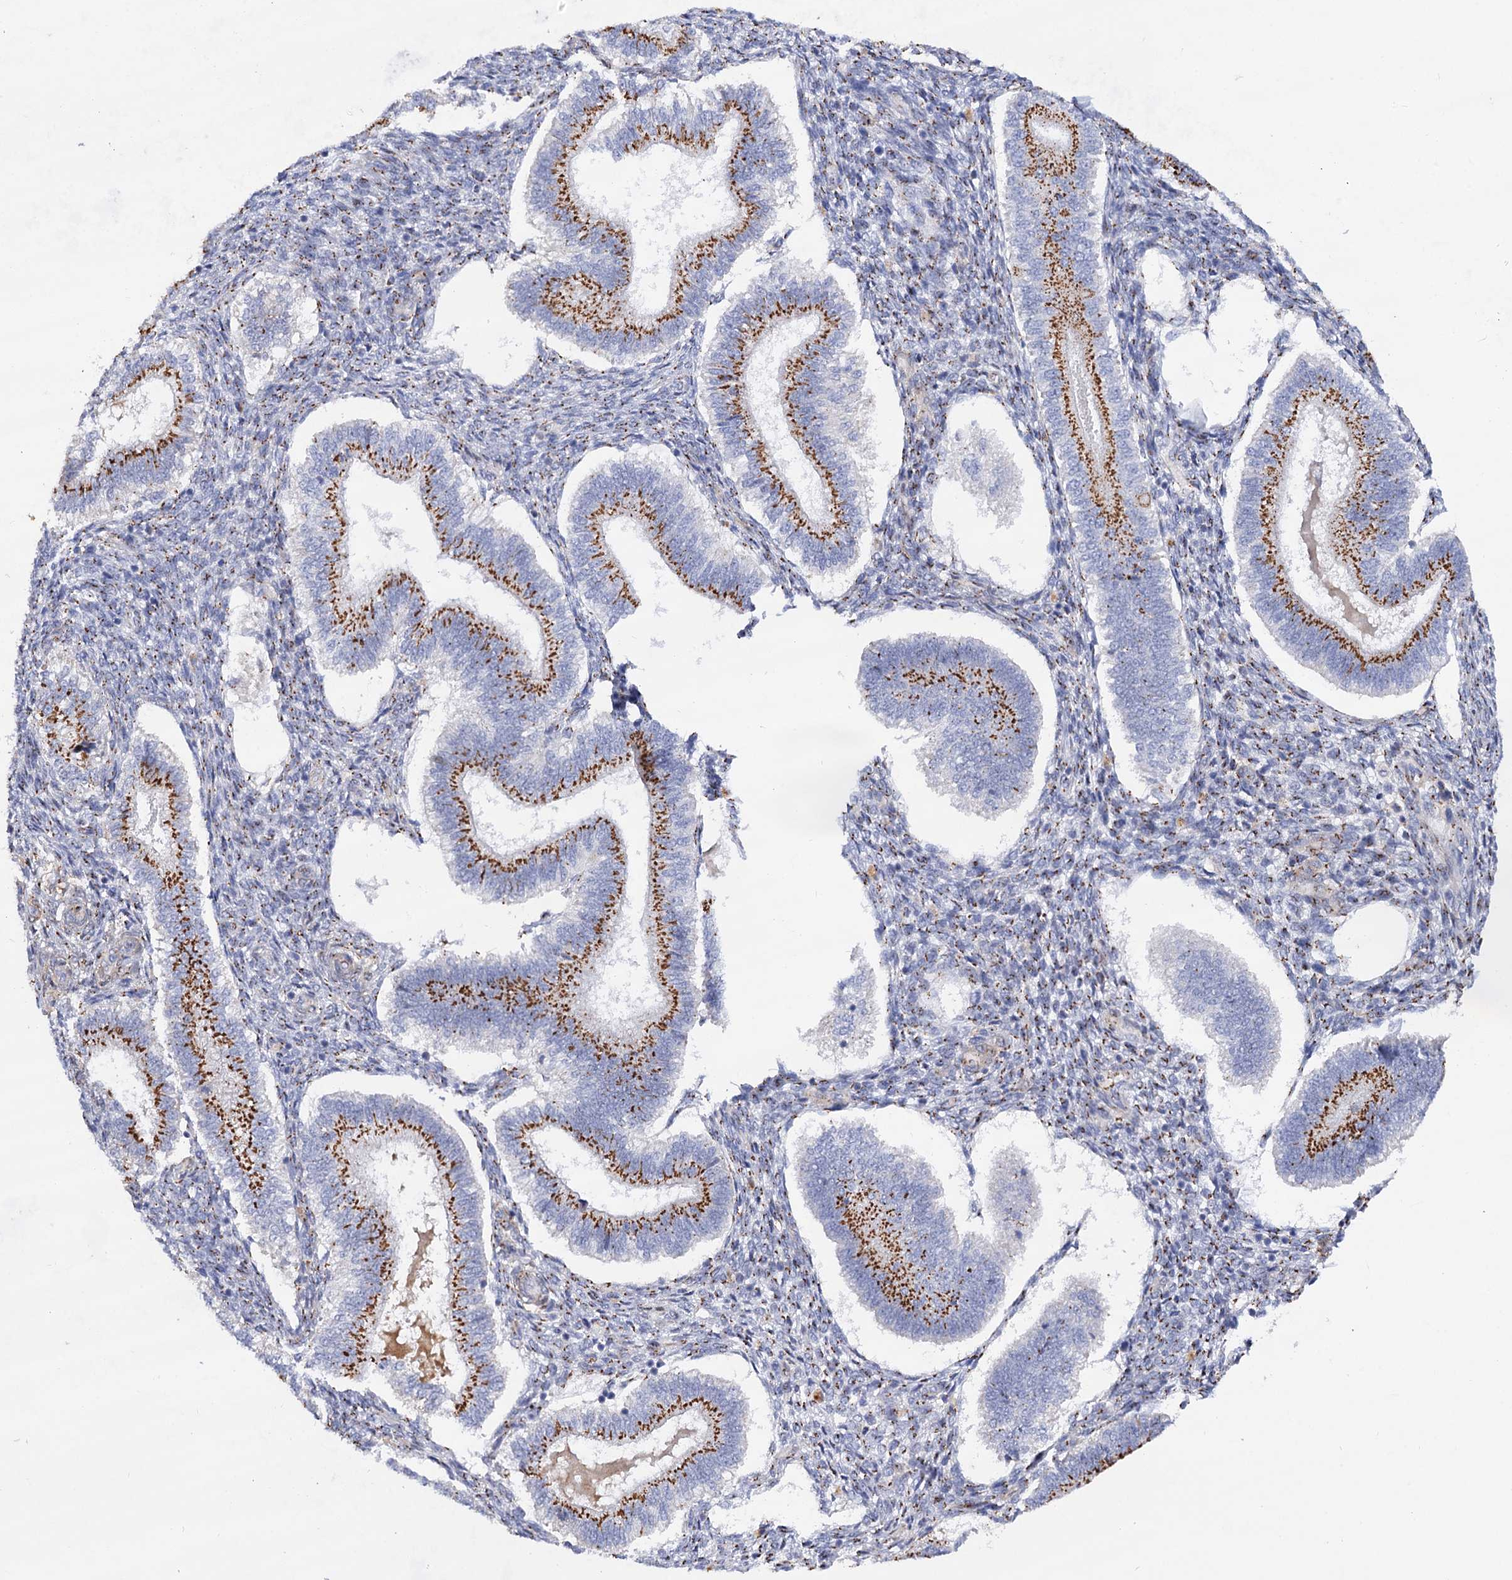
{"staining": {"intensity": "moderate", "quantity": ">75%", "location": "cytoplasmic/membranous"}, "tissue": "endometrium", "cell_type": "Cells in endometrial stroma", "image_type": "normal", "snomed": [{"axis": "morphology", "description": "Normal tissue, NOS"}, {"axis": "topography", "description": "Endometrium"}], "caption": "Immunohistochemical staining of unremarkable endometrium exhibits >75% levels of moderate cytoplasmic/membranous protein expression in approximately >75% of cells in endometrial stroma.", "gene": "C11orf96", "patient": {"sex": "female", "age": 25}}